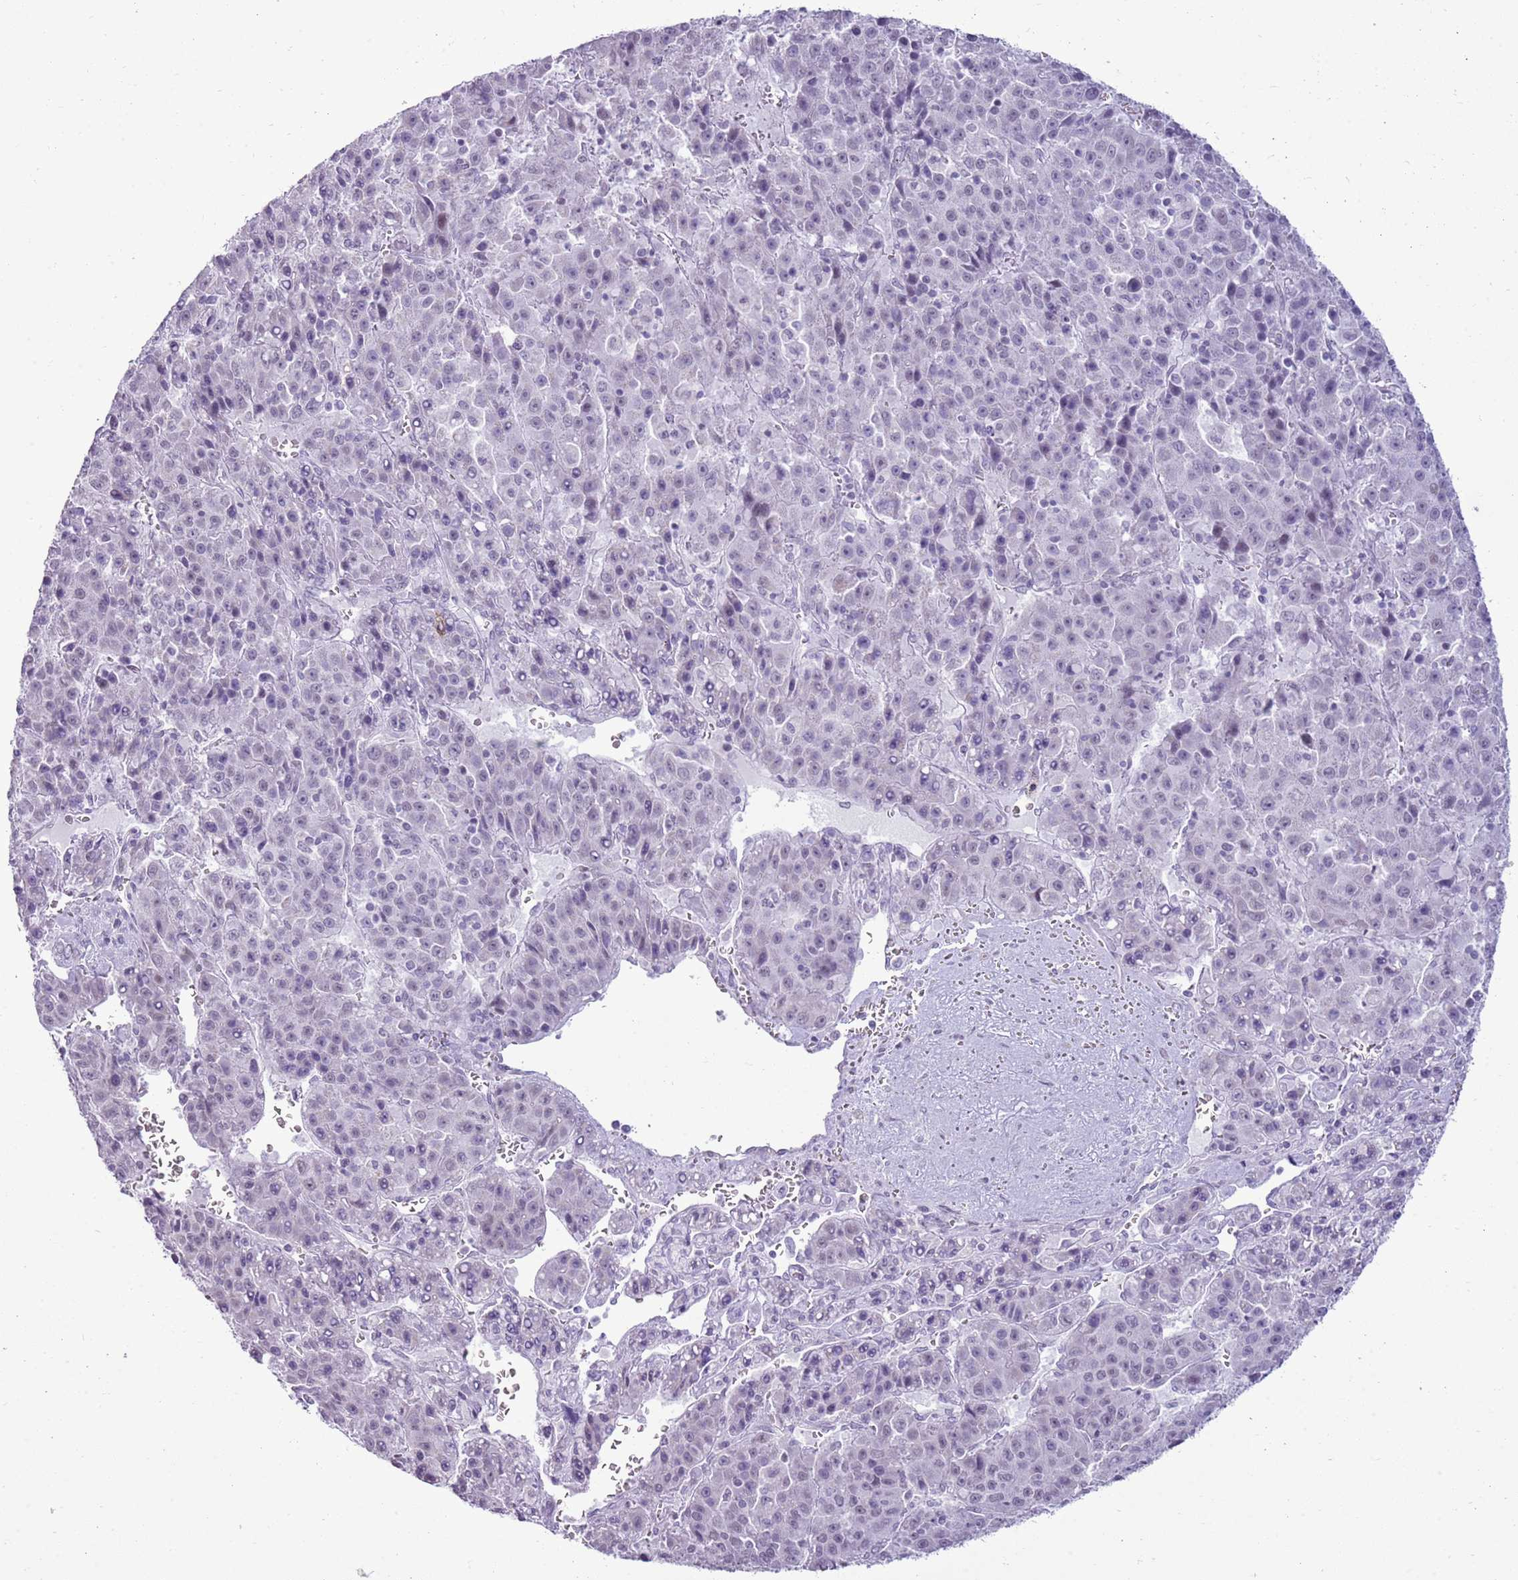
{"staining": {"intensity": "negative", "quantity": "none", "location": "none"}, "tissue": "liver cancer", "cell_type": "Tumor cells", "image_type": "cancer", "snomed": [{"axis": "morphology", "description": "Carcinoma, Hepatocellular, NOS"}, {"axis": "topography", "description": "Liver"}], "caption": "Tumor cells are negative for brown protein staining in liver hepatocellular carcinoma.", "gene": "RPL3L", "patient": {"sex": "female", "age": 53}}